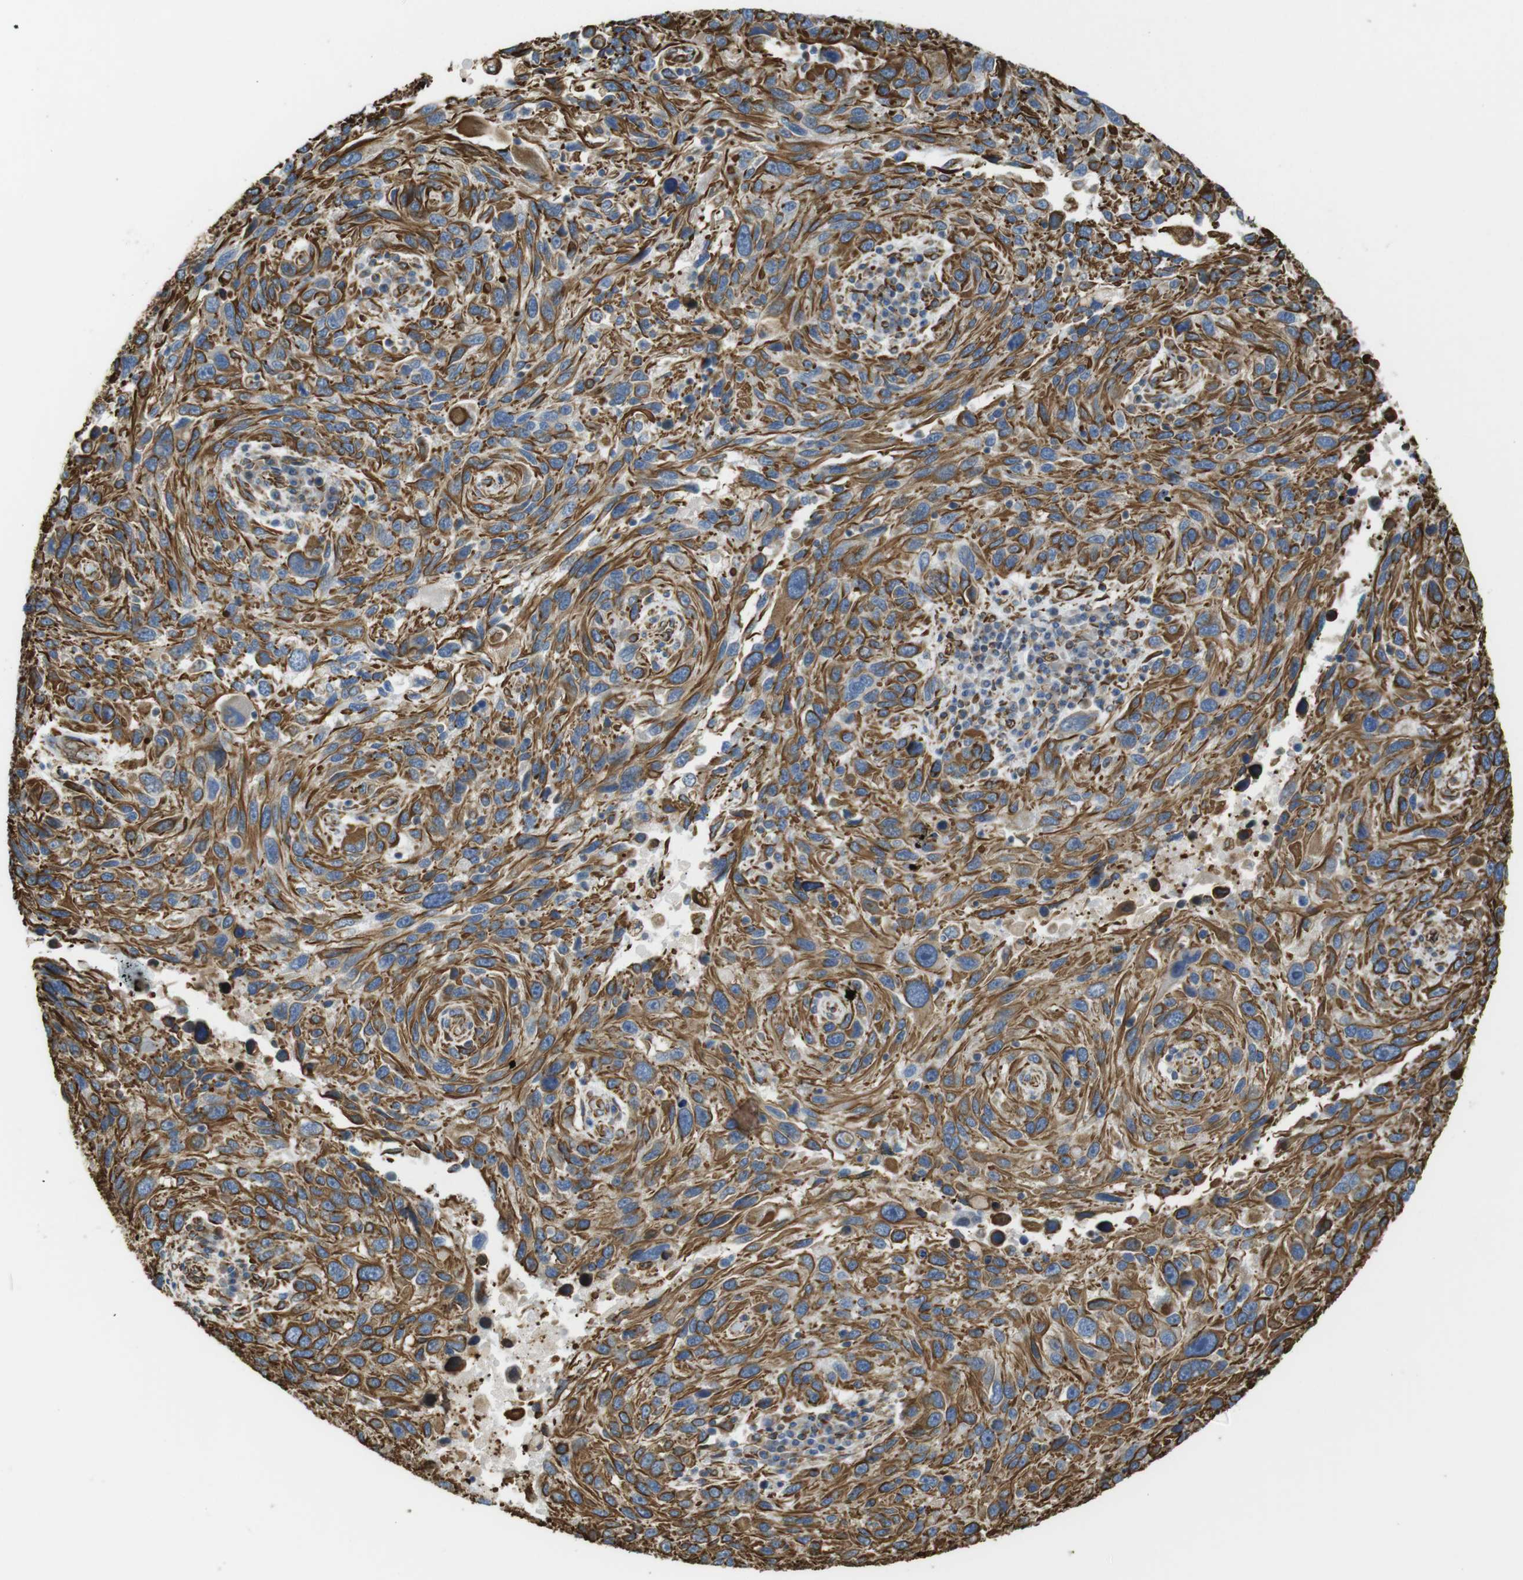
{"staining": {"intensity": "moderate", "quantity": ">75%", "location": "cytoplasmic/membranous"}, "tissue": "melanoma", "cell_type": "Tumor cells", "image_type": "cancer", "snomed": [{"axis": "morphology", "description": "Malignant melanoma, NOS"}, {"axis": "topography", "description": "Skin"}], "caption": "An IHC histopathology image of neoplastic tissue is shown. Protein staining in brown highlights moderate cytoplasmic/membranous positivity in malignant melanoma within tumor cells. (DAB (3,3'-diaminobenzidine) IHC with brightfield microscopy, high magnification).", "gene": "RALGPS1", "patient": {"sex": "male", "age": 53}}